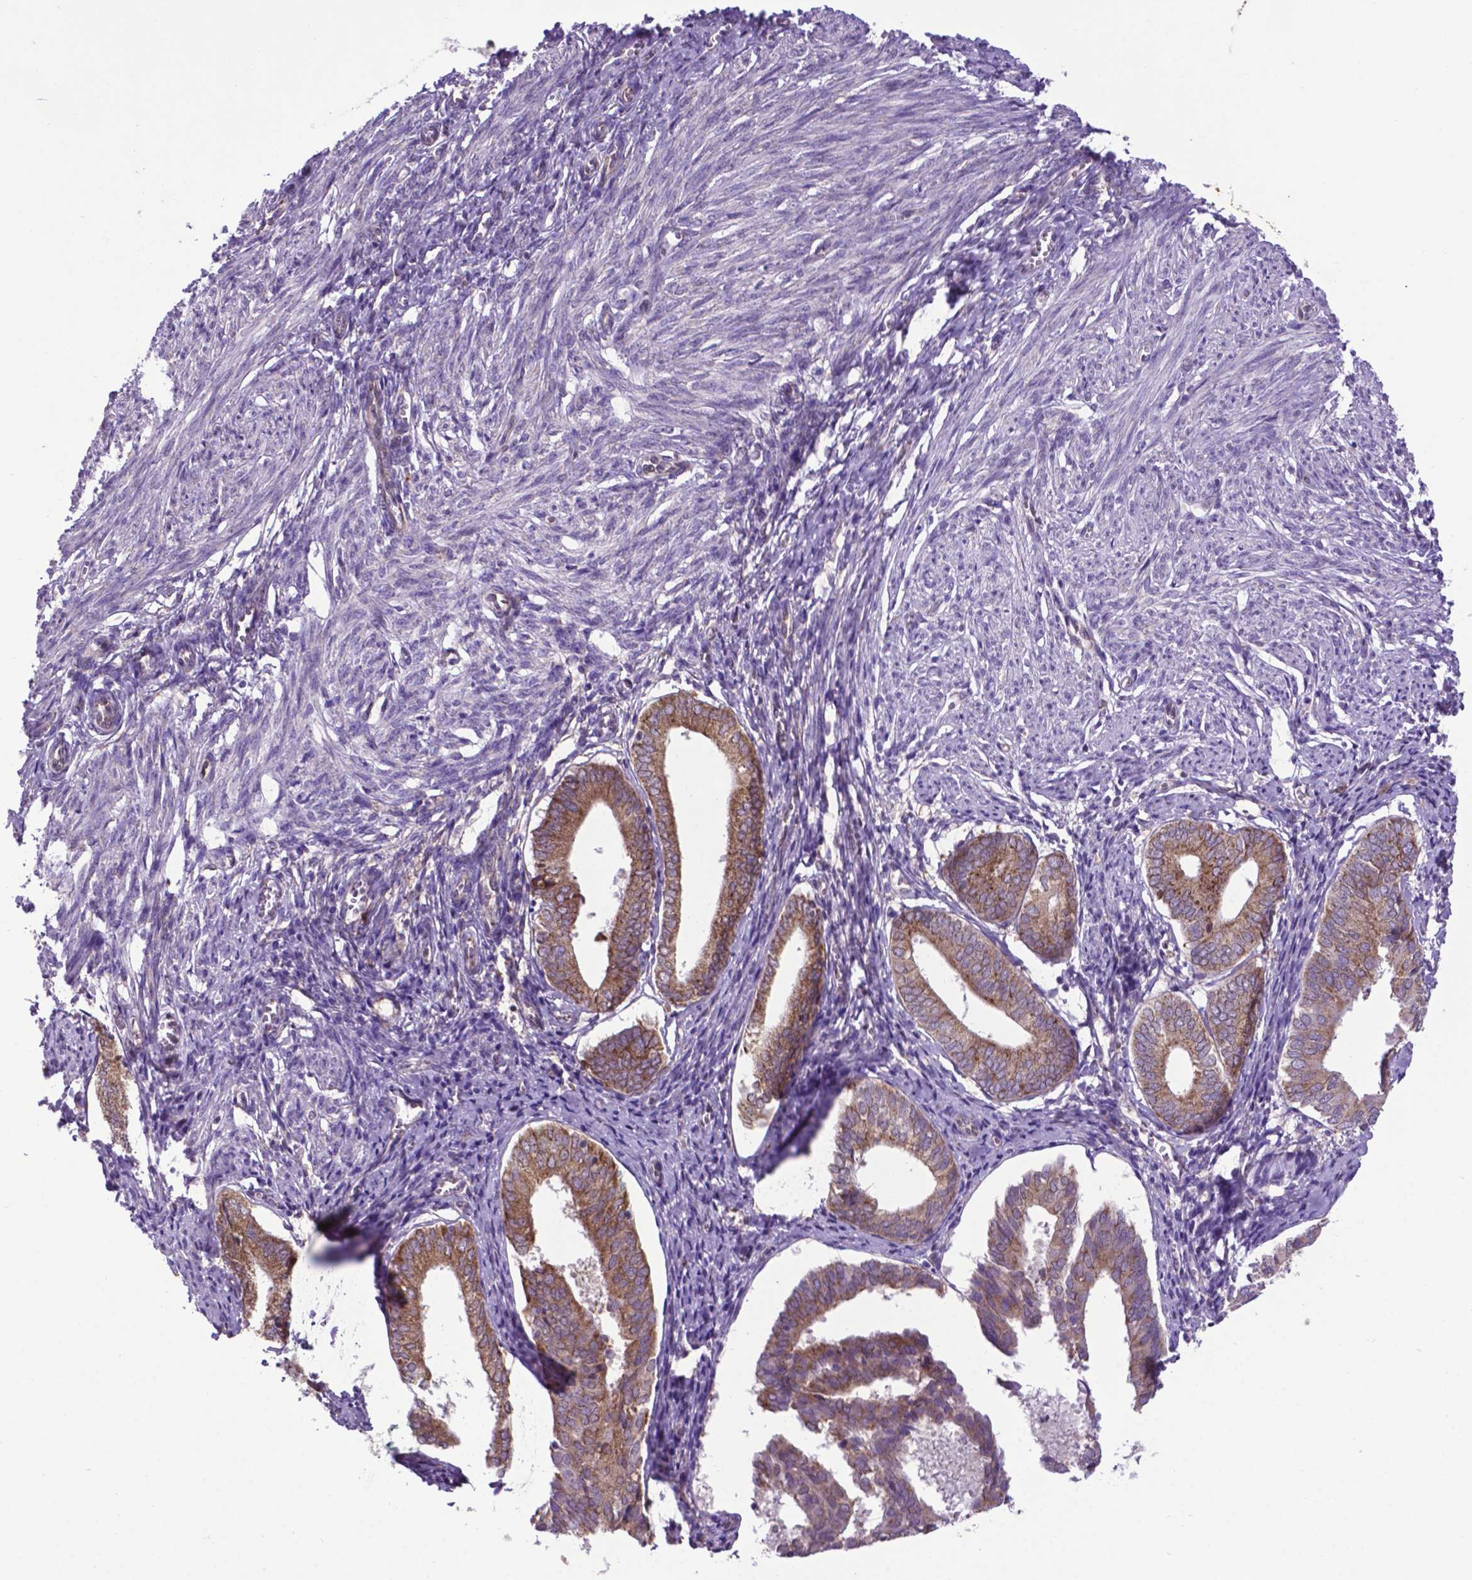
{"staining": {"intensity": "moderate", "quantity": "<25%", "location": "cytoplasmic/membranous"}, "tissue": "endometrium", "cell_type": "Cells in endometrial stroma", "image_type": "normal", "snomed": [{"axis": "morphology", "description": "Normal tissue, NOS"}, {"axis": "topography", "description": "Endometrium"}], "caption": "Immunohistochemical staining of normal human endometrium reveals moderate cytoplasmic/membranous protein staining in about <25% of cells in endometrial stroma. The staining is performed using DAB brown chromogen to label protein expression. The nuclei are counter-stained blue using hematoxylin.", "gene": "ENSG00000269590", "patient": {"sex": "female", "age": 50}}